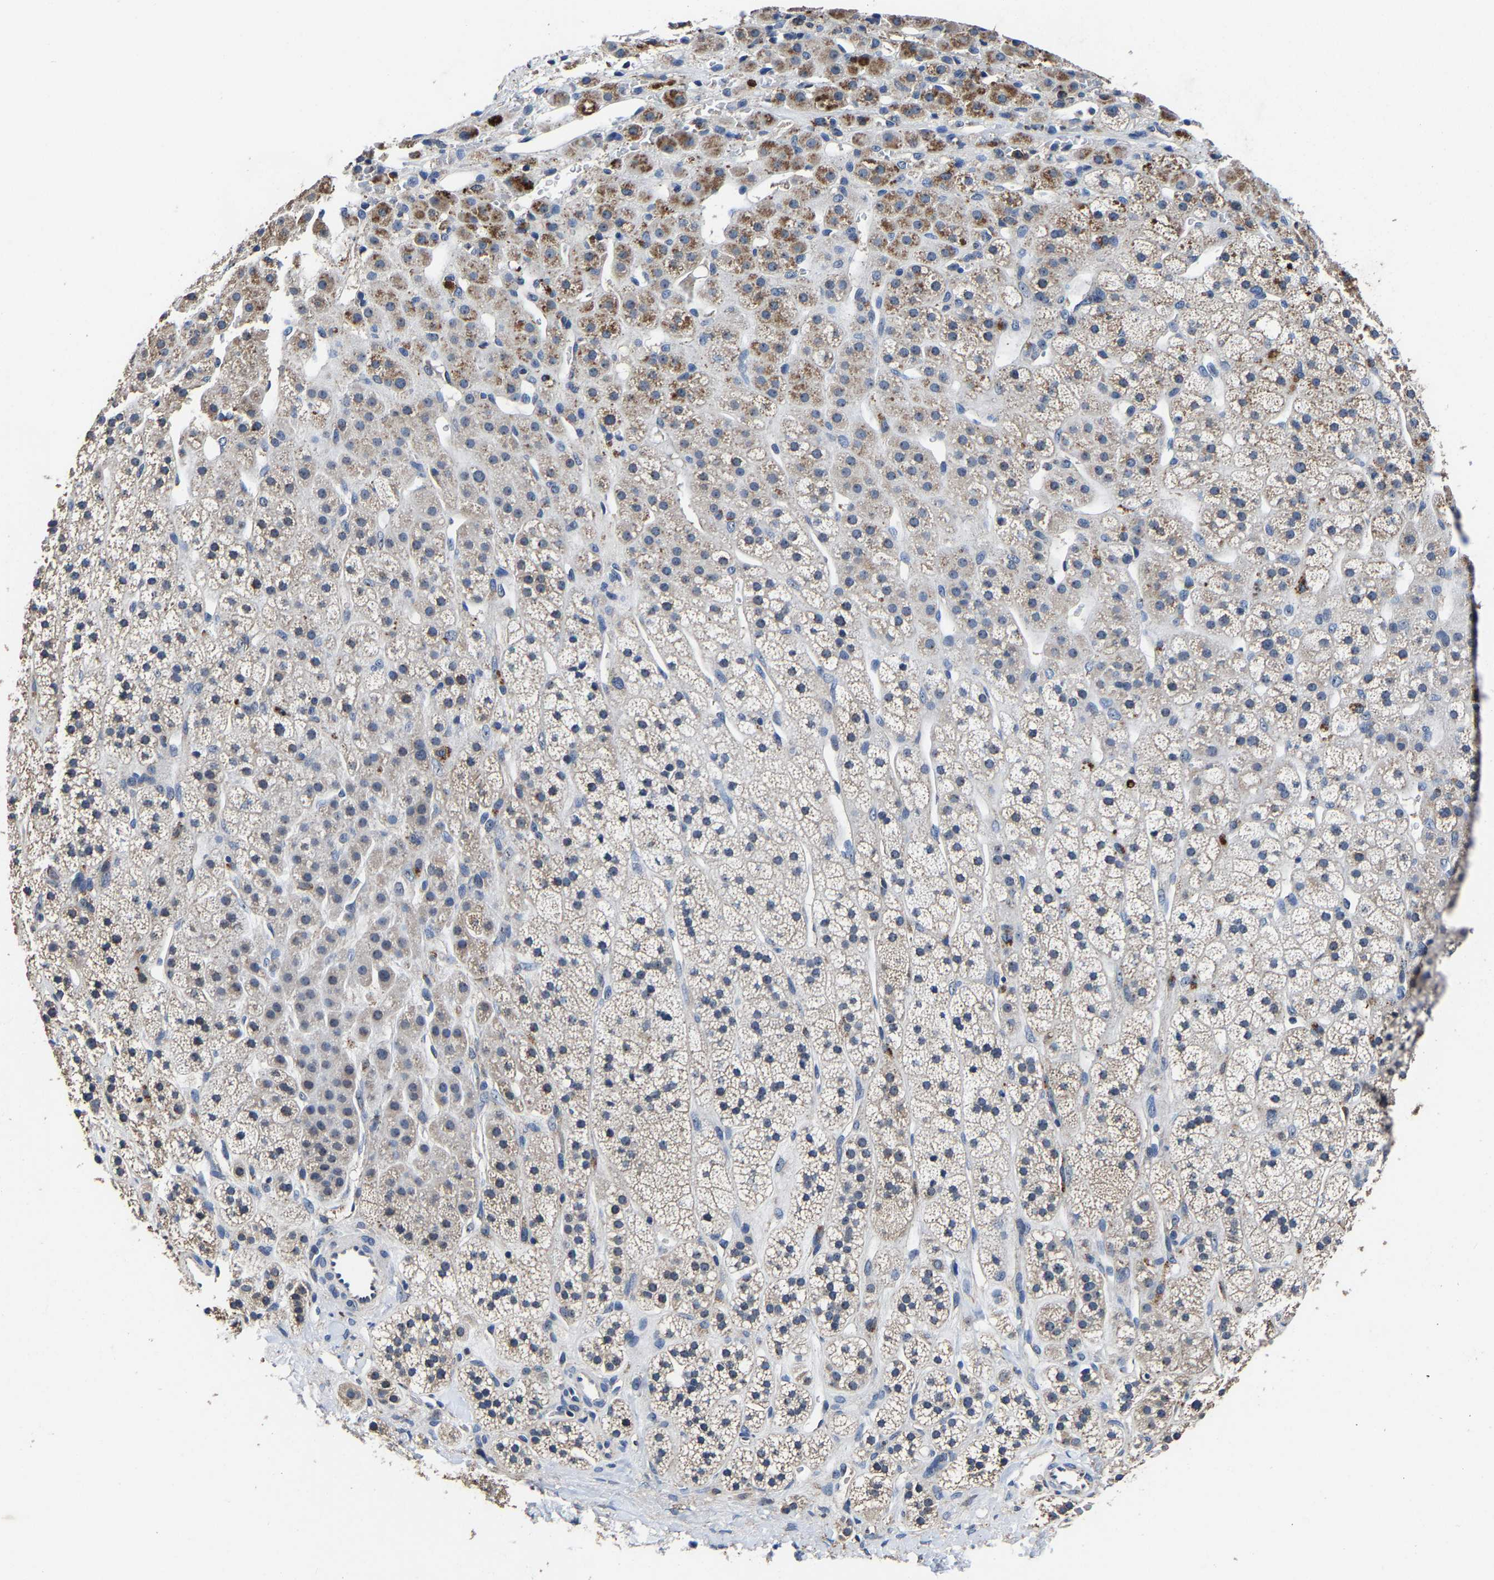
{"staining": {"intensity": "moderate", "quantity": "<25%", "location": "cytoplasmic/membranous"}, "tissue": "adrenal gland", "cell_type": "Glandular cells", "image_type": "normal", "snomed": [{"axis": "morphology", "description": "Normal tissue, NOS"}, {"axis": "topography", "description": "Adrenal gland"}], "caption": "Immunohistochemical staining of normal adrenal gland exhibits moderate cytoplasmic/membranous protein staining in about <25% of glandular cells. The staining was performed using DAB, with brown indicating positive protein expression. Nuclei are stained blue with hematoxylin.", "gene": "ZCCHC7", "patient": {"sex": "male", "age": 56}}